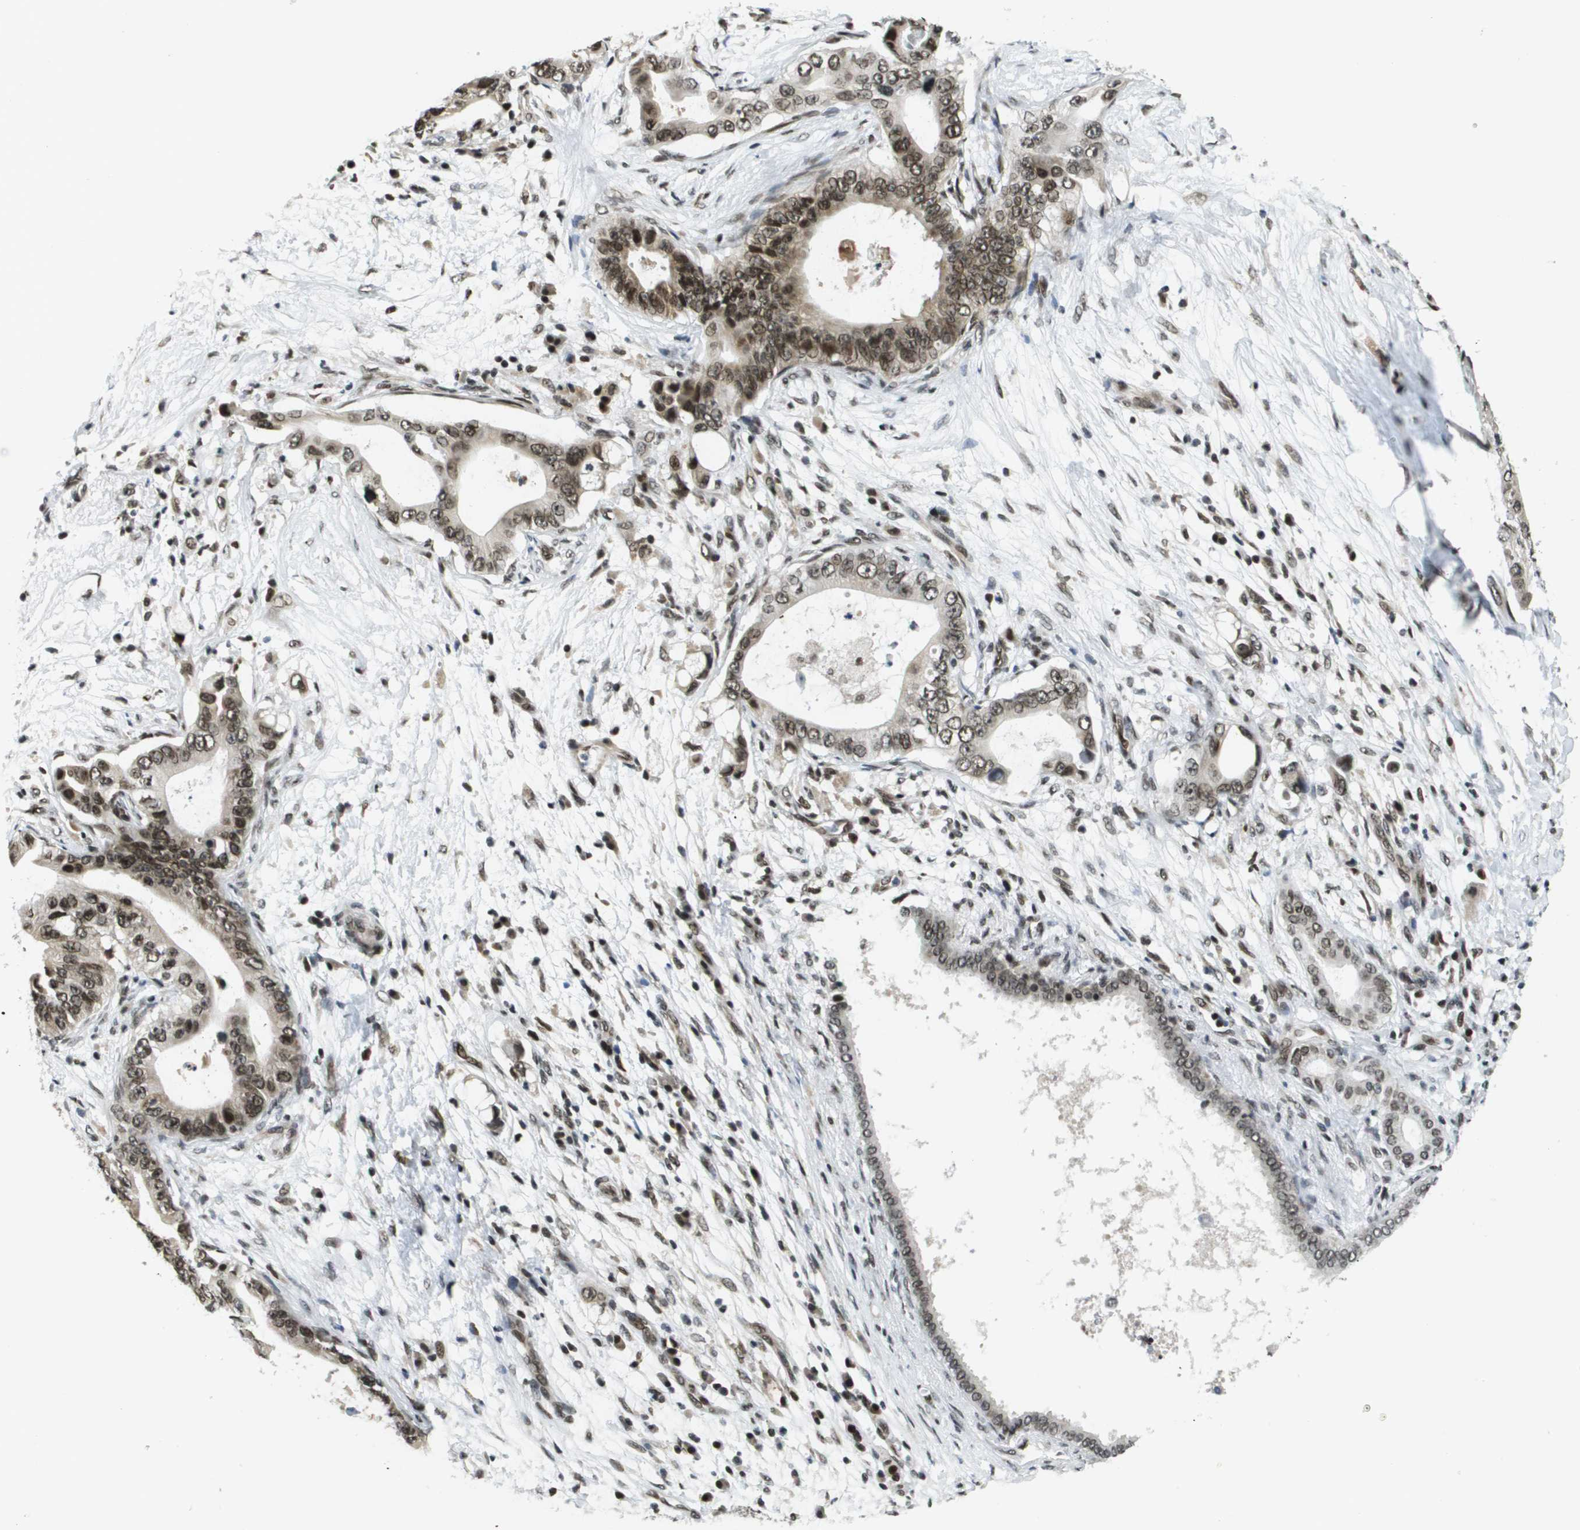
{"staining": {"intensity": "moderate", "quantity": ">75%", "location": "nuclear"}, "tissue": "pancreatic cancer", "cell_type": "Tumor cells", "image_type": "cancer", "snomed": [{"axis": "morphology", "description": "Adenocarcinoma, NOS"}, {"axis": "topography", "description": "Pancreas"}], "caption": "The photomicrograph reveals staining of pancreatic cancer, revealing moderate nuclear protein staining (brown color) within tumor cells.", "gene": "RECQL4", "patient": {"sex": "male", "age": 77}}